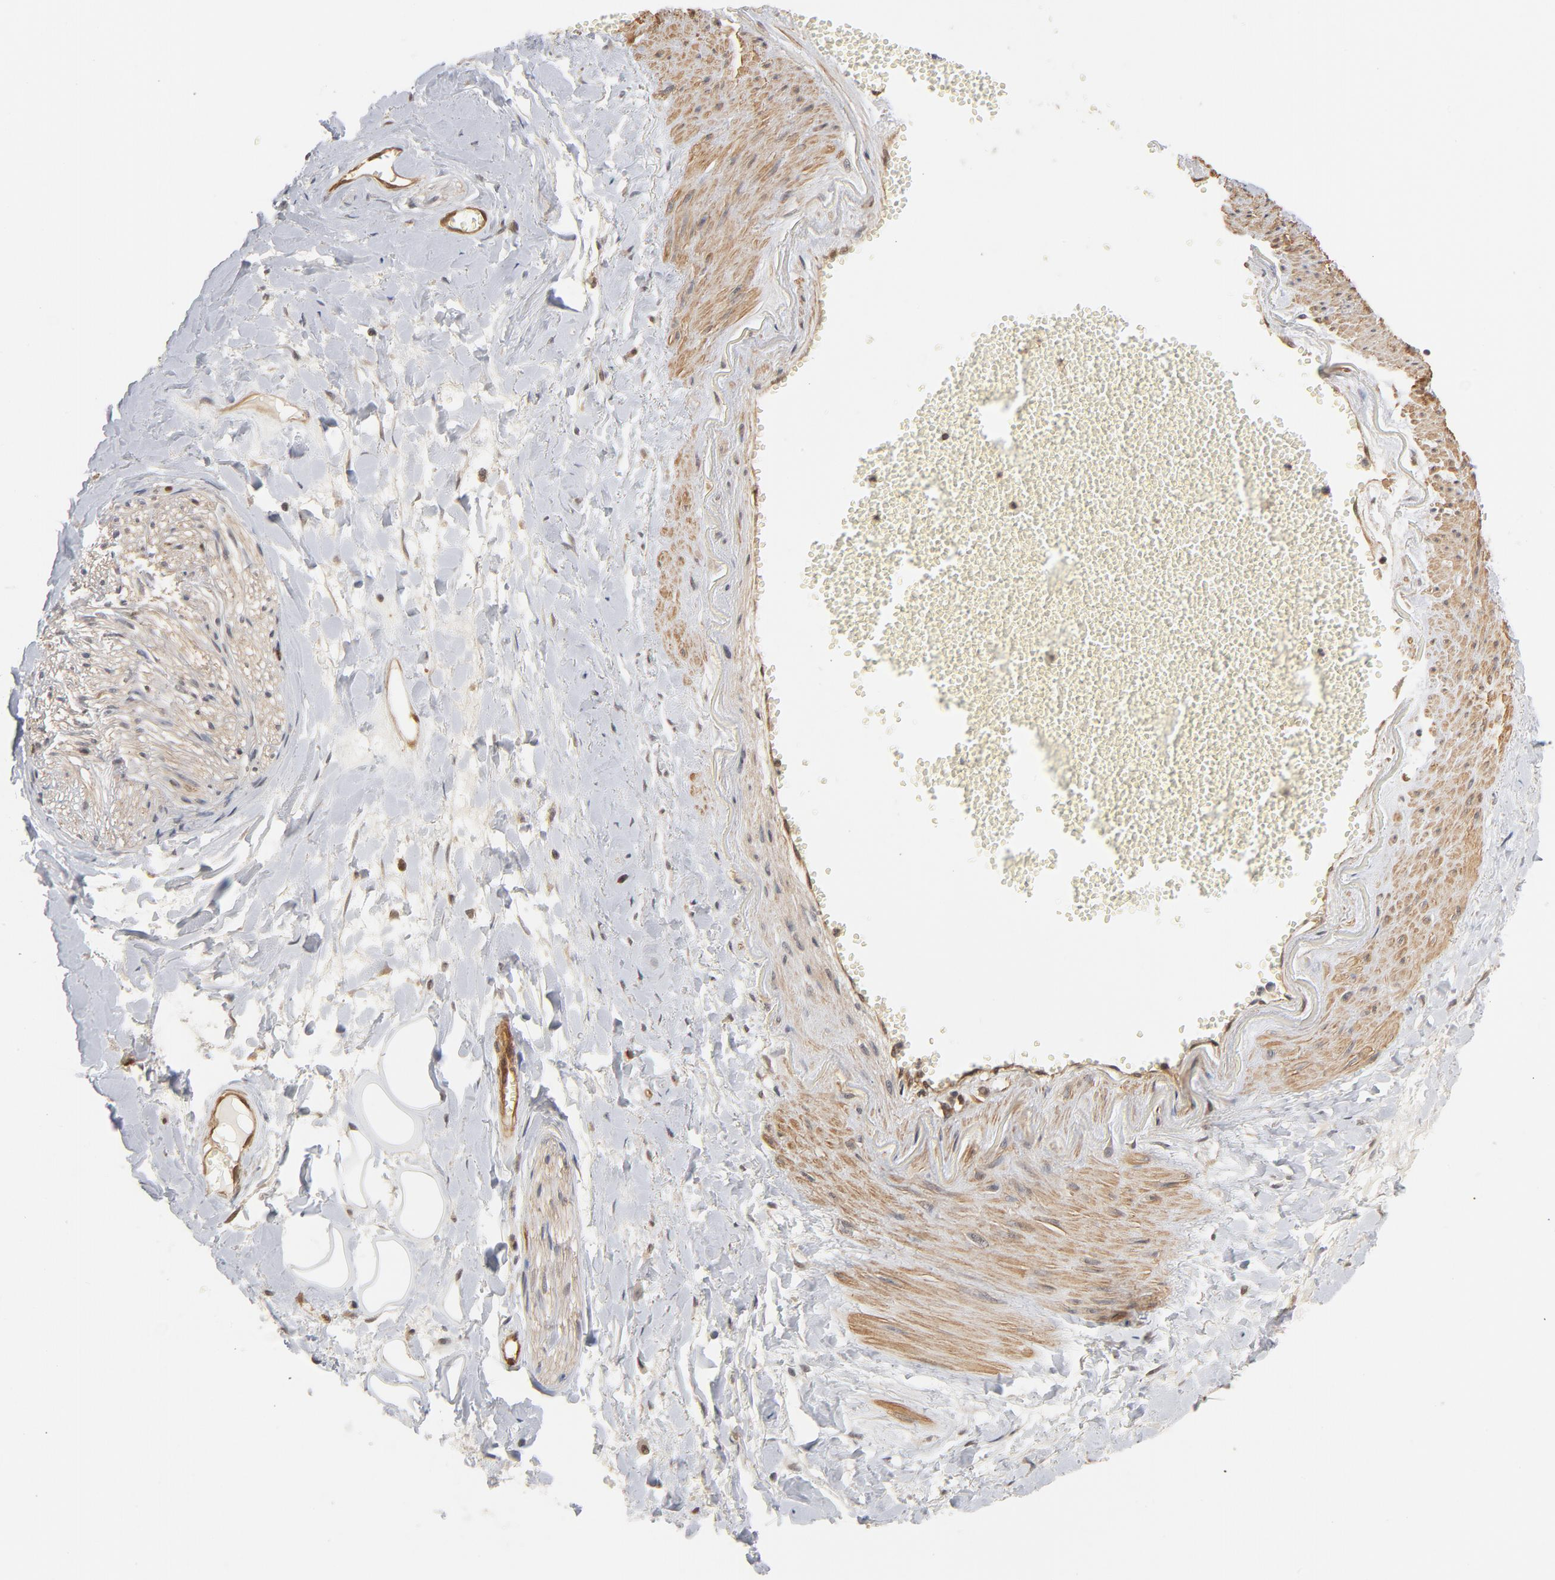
{"staining": {"intensity": "moderate", "quantity": ">75%", "location": "cytoplasmic/membranous,nuclear"}, "tissue": "adipose tissue", "cell_type": "Adipocytes", "image_type": "normal", "snomed": [{"axis": "morphology", "description": "Normal tissue, NOS"}, {"axis": "morphology", "description": "Inflammation, NOS"}, {"axis": "topography", "description": "Salivary gland"}, {"axis": "topography", "description": "Peripheral nerve tissue"}], "caption": "Immunohistochemical staining of benign adipose tissue reveals >75% levels of moderate cytoplasmic/membranous,nuclear protein positivity in about >75% of adipocytes.", "gene": "CDC37", "patient": {"sex": "female", "age": 75}}